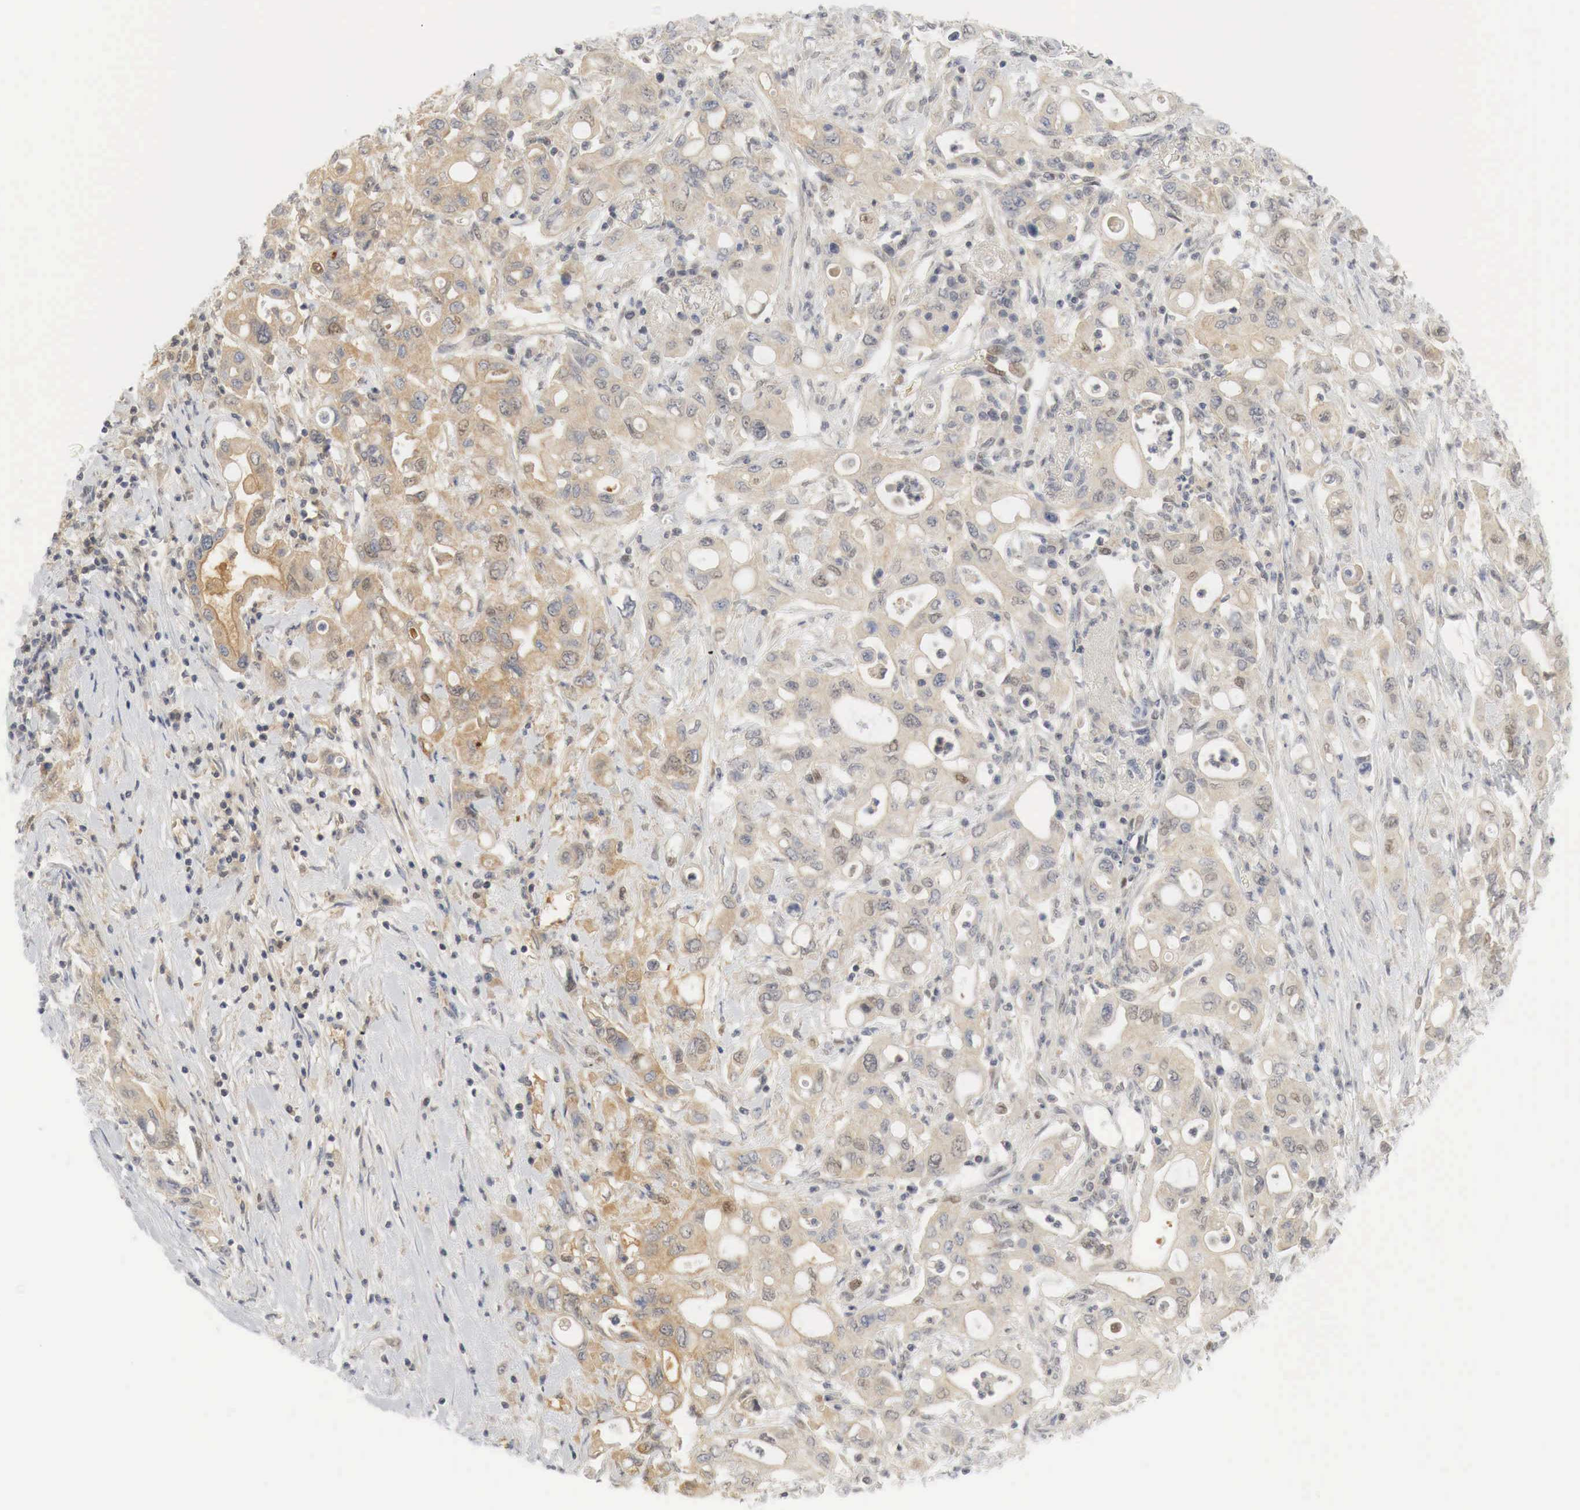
{"staining": {"intensity": "weak", "quantity": "<25%", "location": "cytoplasmic/membranous,nuclear"}, "tissue": "pancreatic cancer", "cell_type": "Tumor cells", "image_type": "cancer", "snomed": [{"axis": "morphology", "description": "Adenocarcinoma, NOS"}, {"axis": "topography", "description": "Pancreas"}], "caption": "This is a histopathology image of IHC staining of pancreatic cancer (adenocarcinoma), which shows no expression in tumor cells. The staining was performed using DAB (3,3'-diaminobenzidine) to visualize the protein expression in brown, while the nuclei were stained in blue with hematoxylin (Magnification: 20x).", "gene": "MYC", "patient": {"sex": "female", "age": 57}}